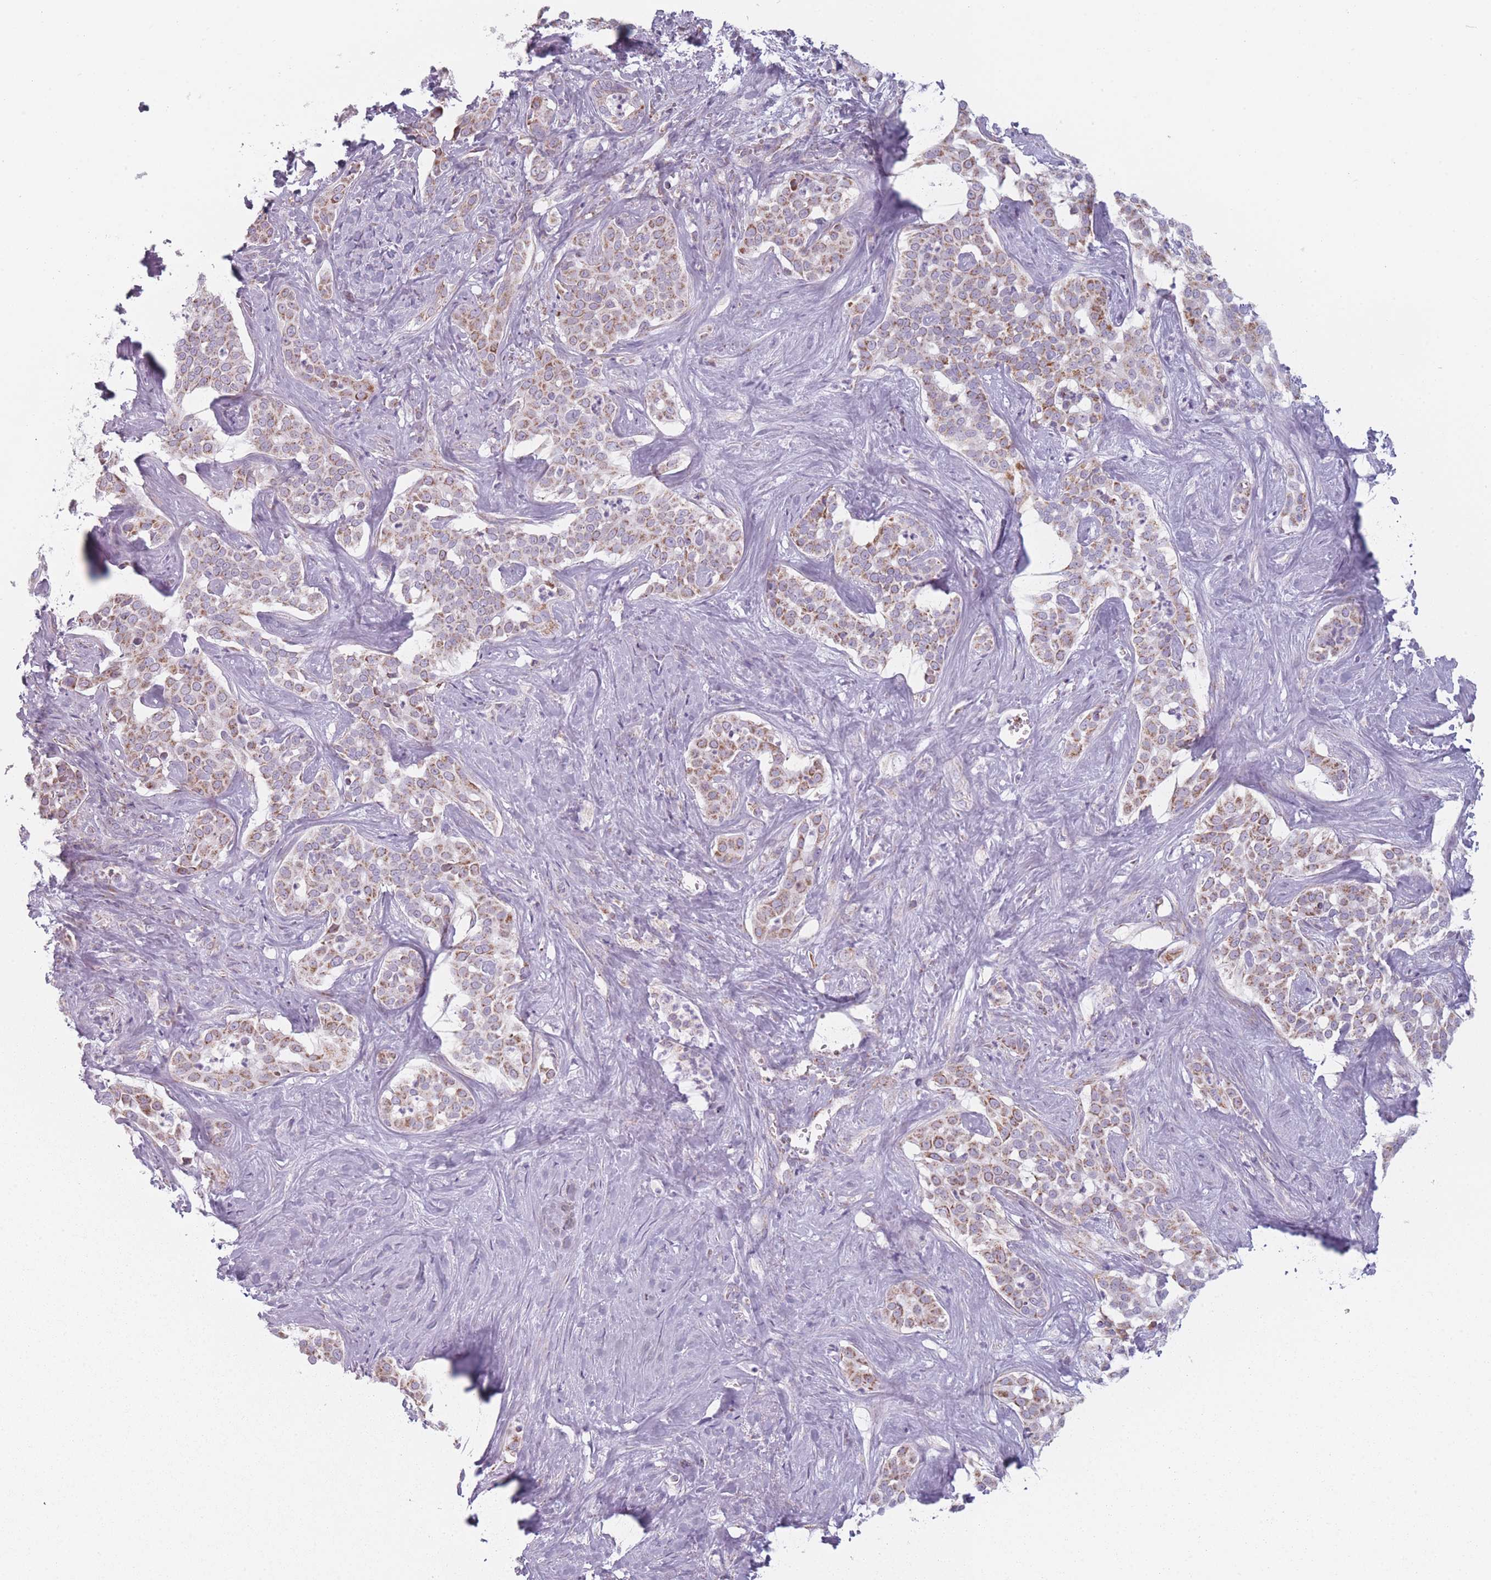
{"staining": {"intensity": "moderate", "quantity": ">75%", "location": "cytoplasmic/membranous"}, "tissue": "liver cancer", "cell_type": "Tumor cells", "image_type": "cancer", "snomed": [{"axis": "morphology", "description": "Cholangiocarcinoma"}, {"axis": "topography", "description": "Liver"}], "caption": "Protein expression analysis of liver cancer (cholangiocarcinoma) shows moderate cytoplasmic/membranous staining in approximately >75% of tumor cells.", "gene": "DCHS1", "patient": {"sex": "male", "age": 67}}